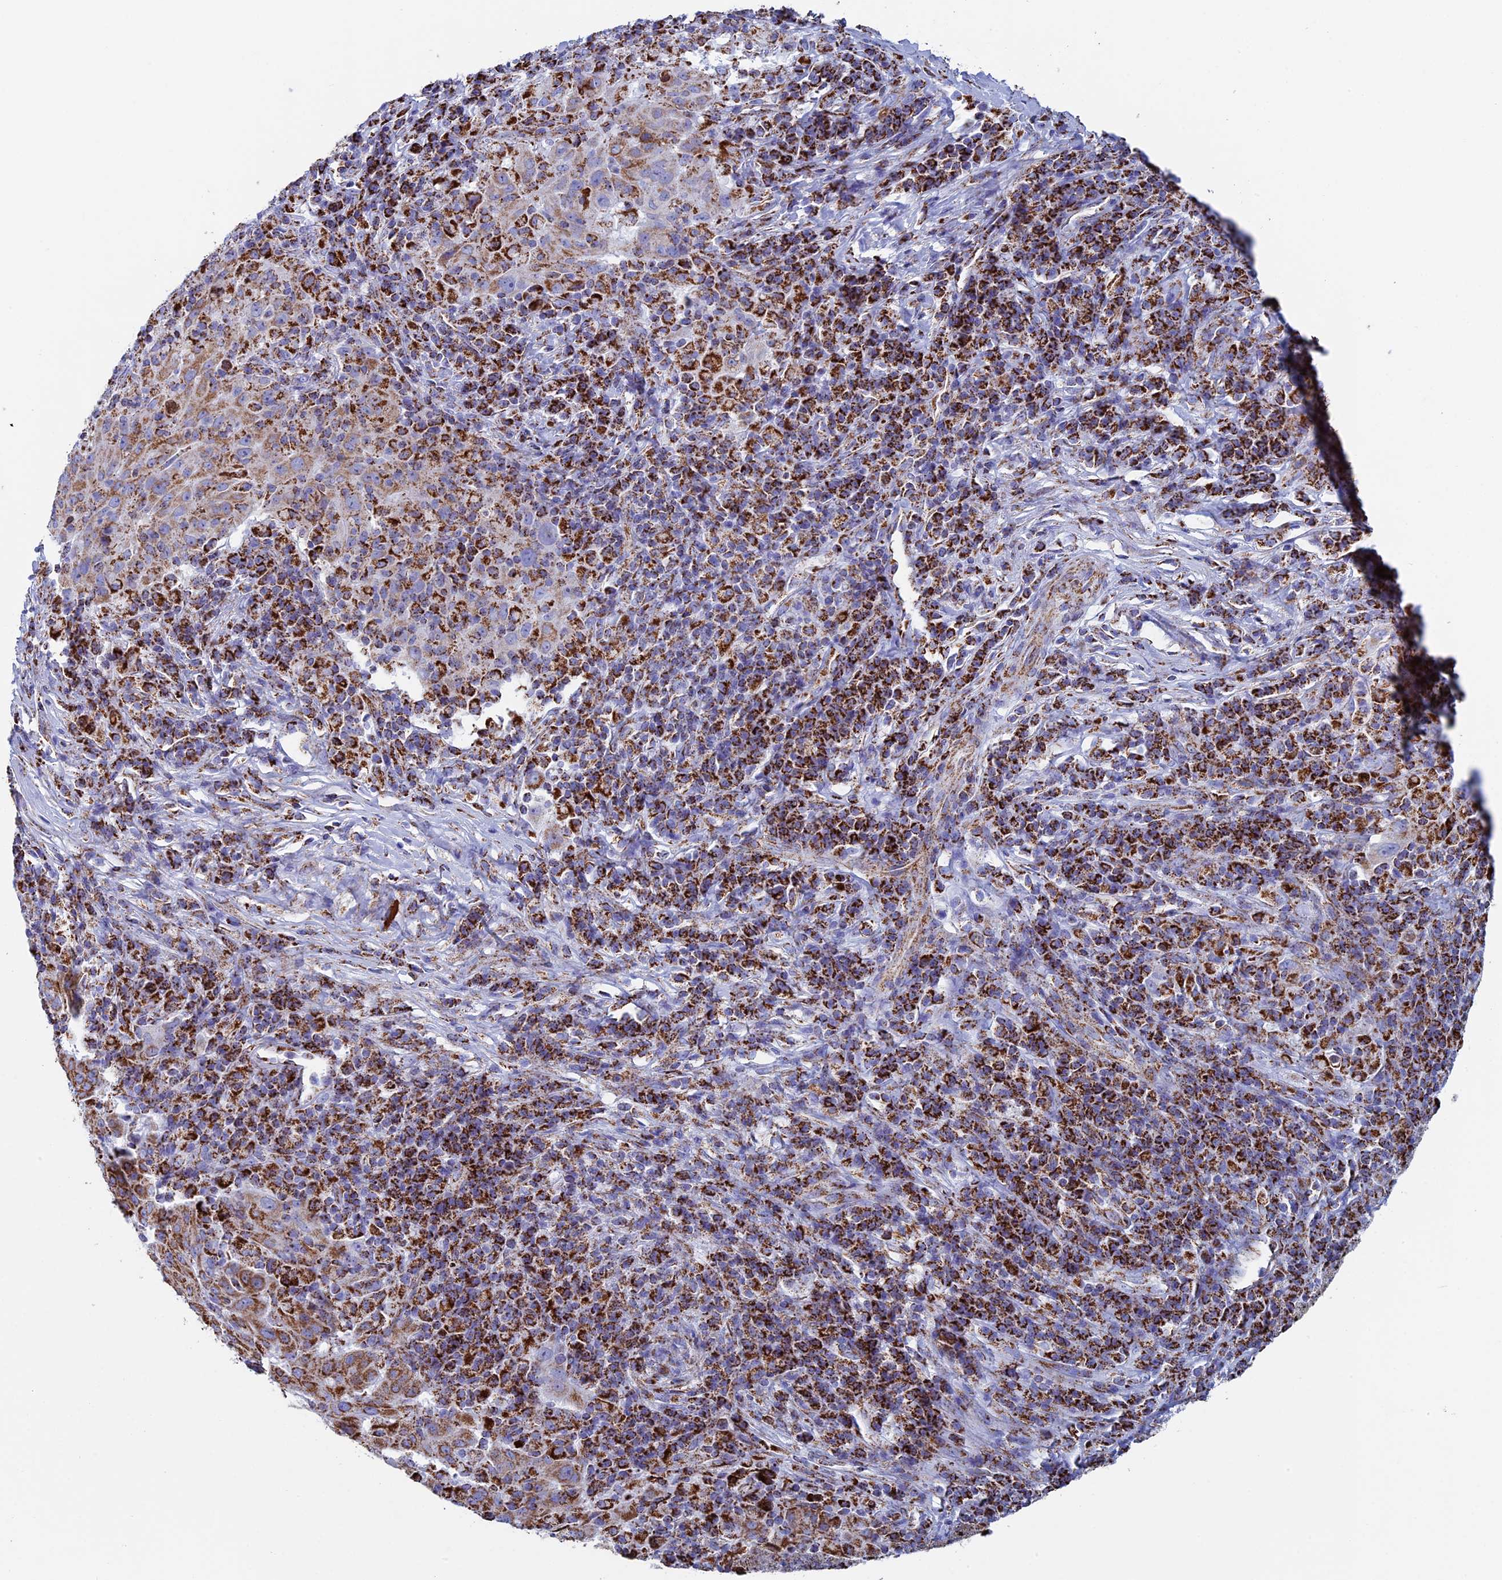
{"staining": {"intensity": "strong", "quantity": ">75%", "location": "cytoplasmic/membranous"}, "tissue": "pancreatic cancer", "cell_type": "Tumor cells", "image_type": "cancer", "snomed": [{"axis": "morphology", "description": "Adenocarcinoma, NOS"}, {"axis": "topography", "description": "Pancreas"}], "caption": "Pancreatic cancer (adenocarcinoma) was stained to show a protein in brown. There is high levels of strong cytoplasmic/membranous positivity in approximately >75% of tumor cells.", "gene": "UQCRFS1", "patient": {"sex": "male", "age": 63}}